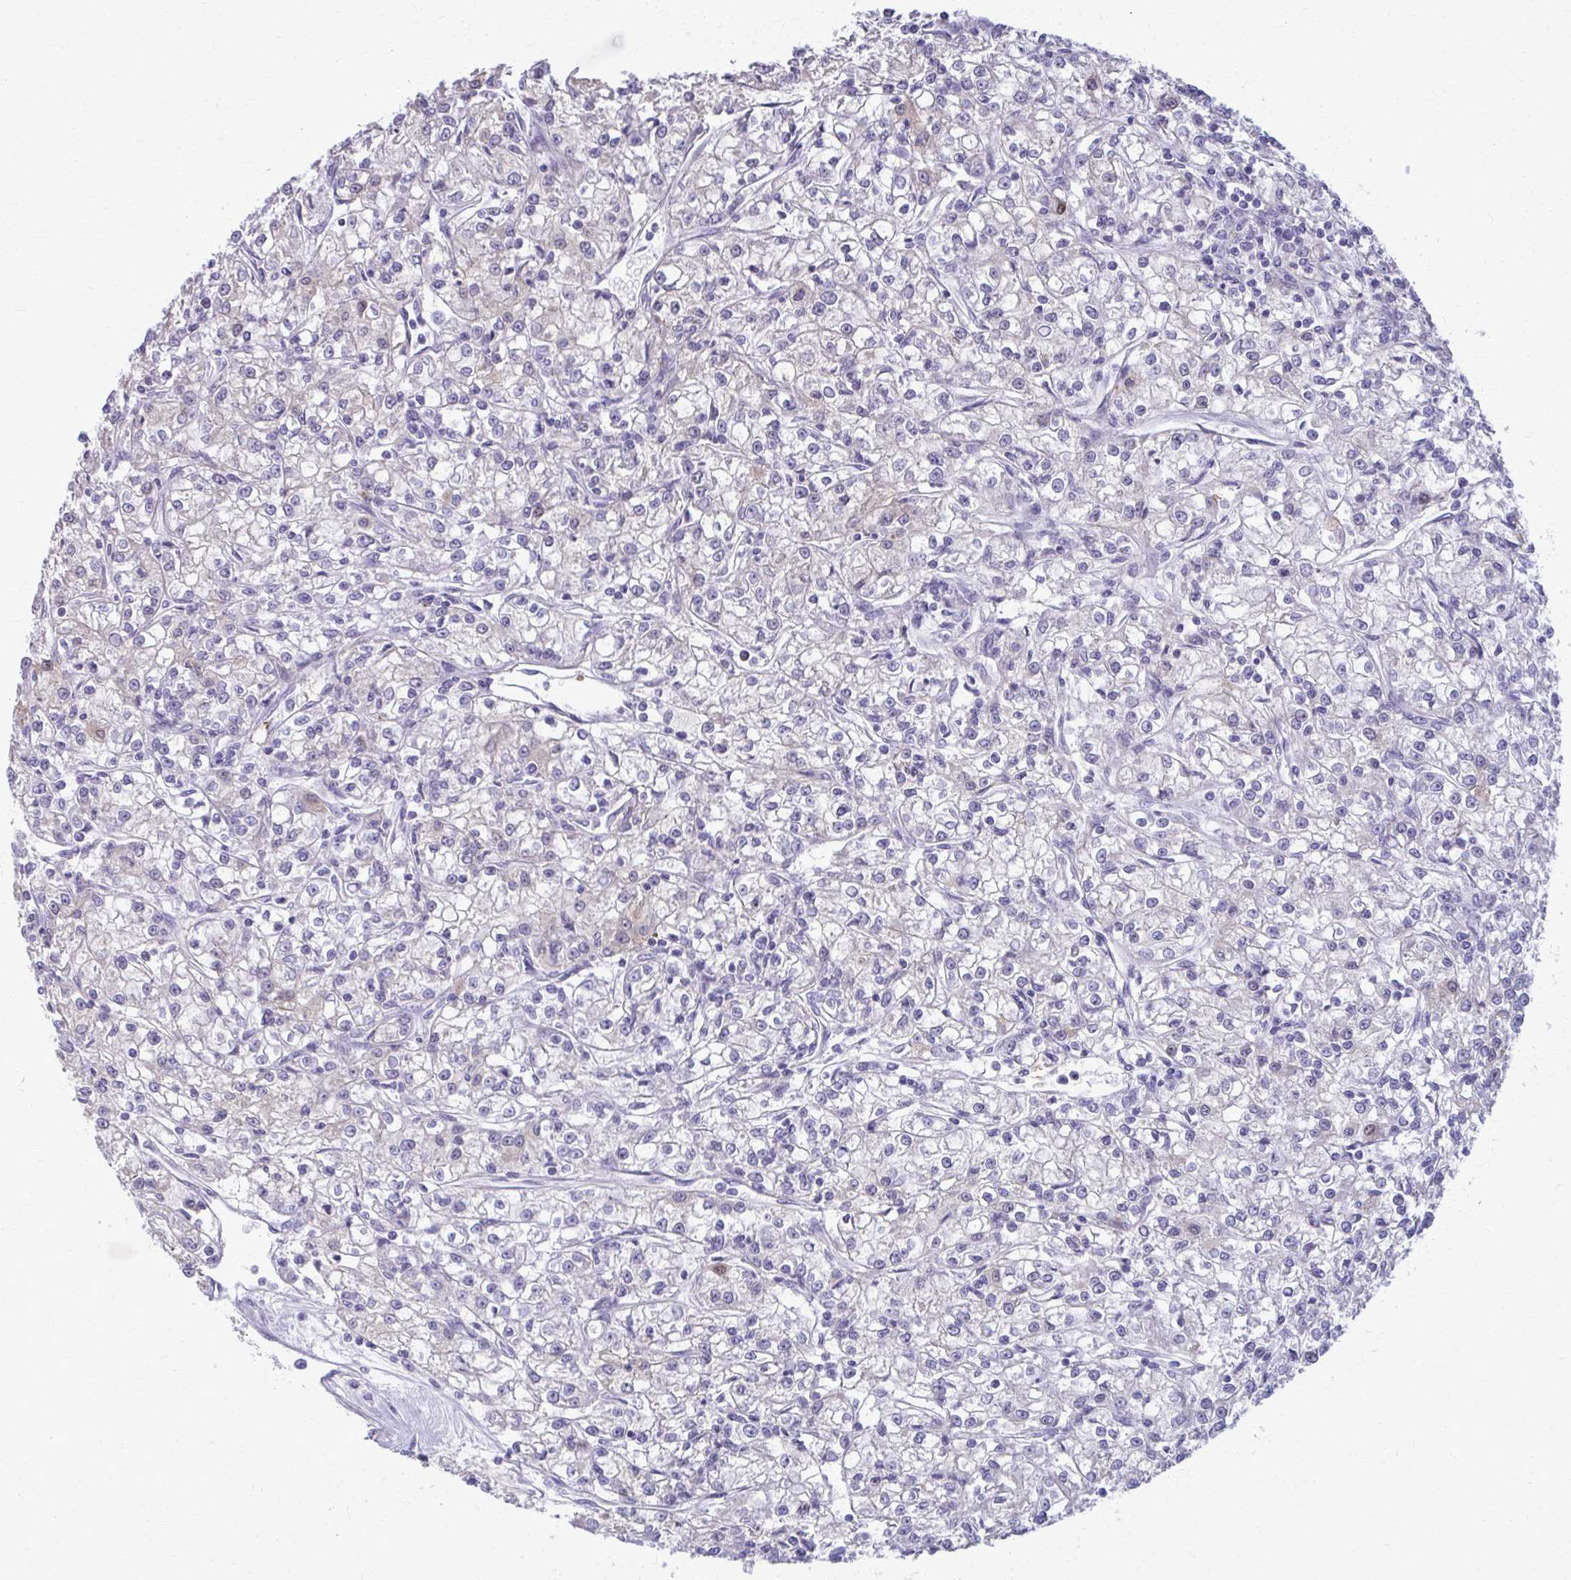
{"staining": {"intensity": "negative", "quantity": "none", "location": "none"}, "tissue": "renal cancer", "cell_type": "Tumor cells", "image_type": "cancer", "snomed": [{"axis": "morphology", "description": "Adenocarcinoma, NOS"}, {"axis": "topography", "description": "Kidney"}], "caption": "Protein analysis of renal cancer reveals no significant expression in tumor cells.", "gene": "OR4M1", "patient": {"sex": "female", "age": 59}}